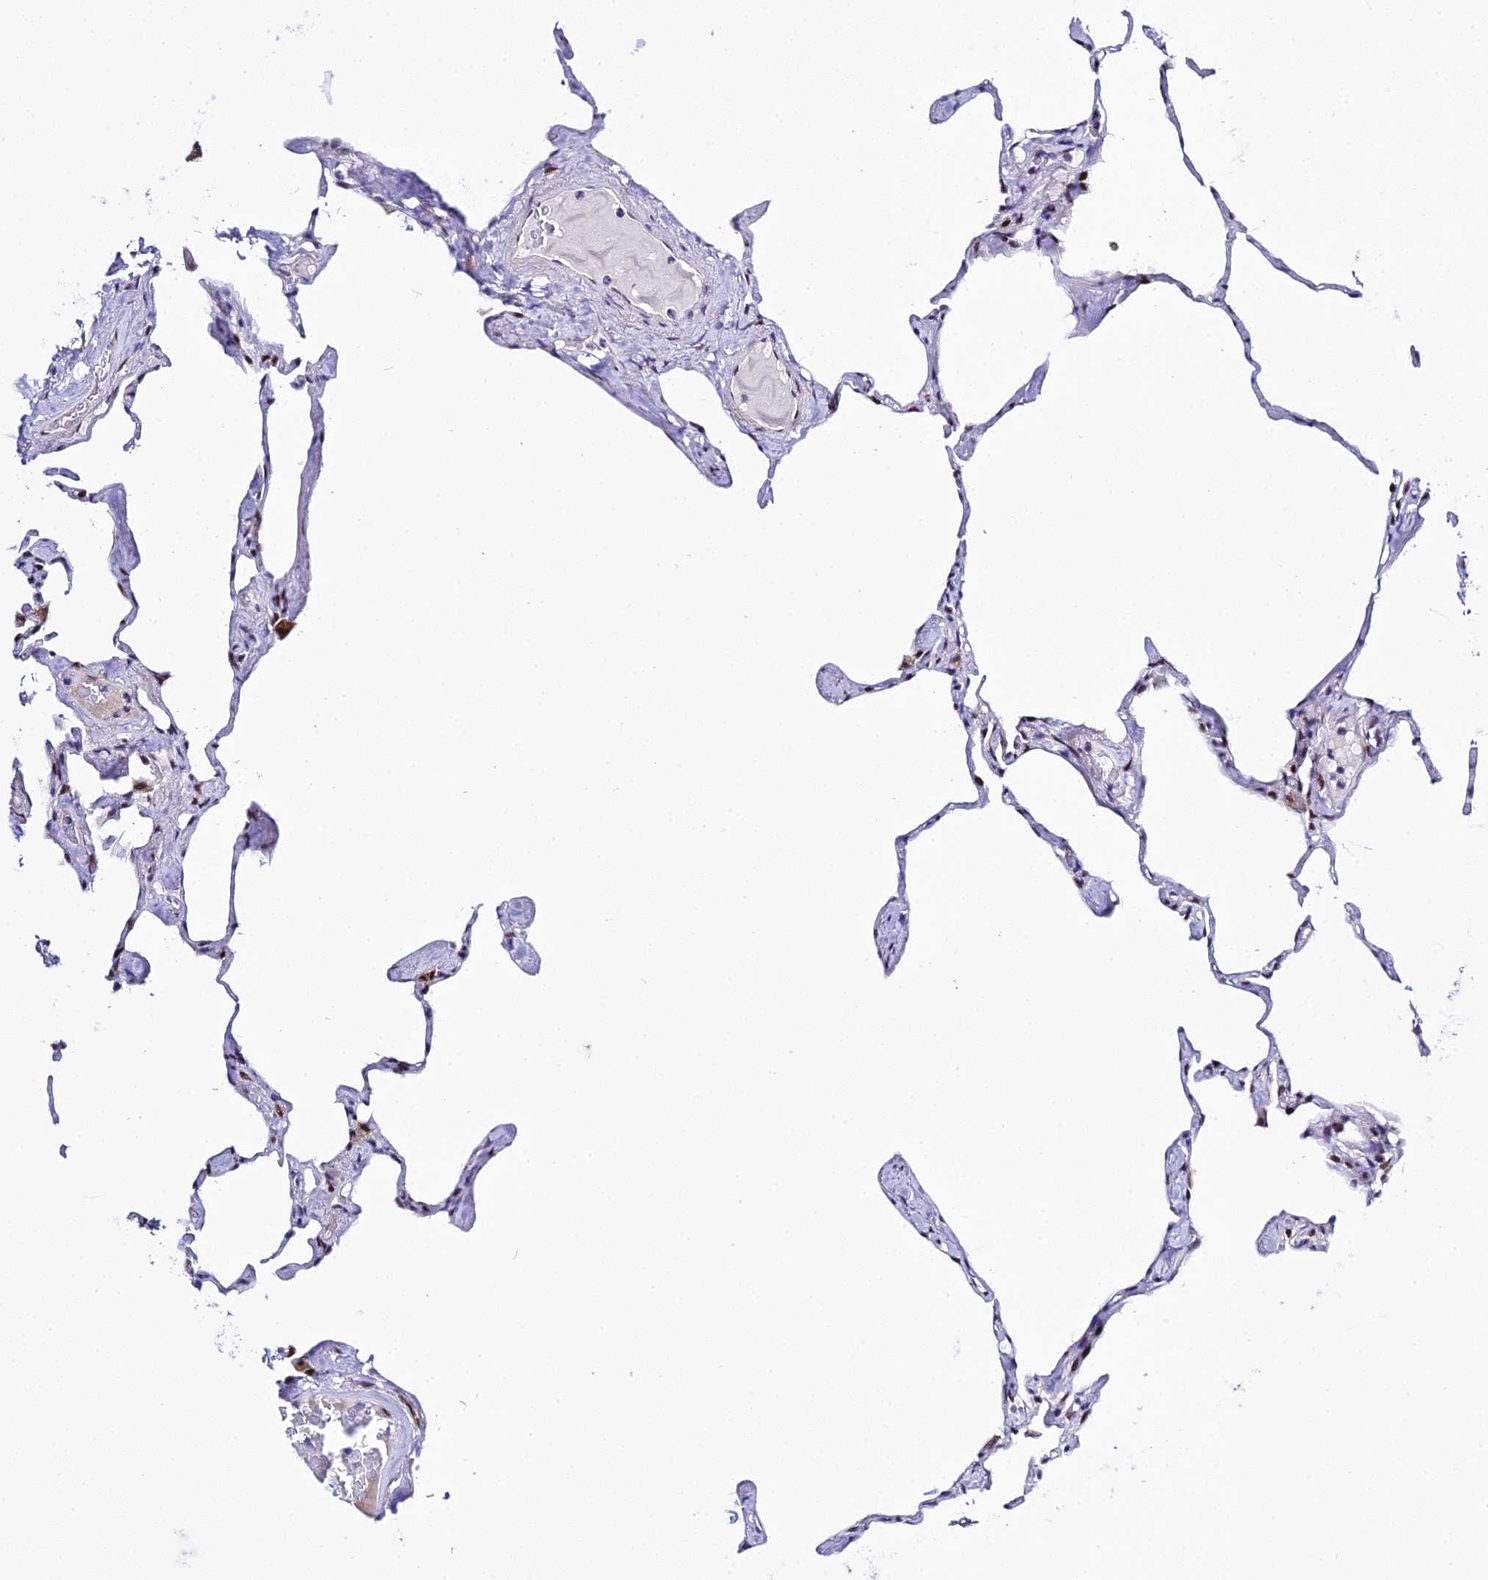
{"staining": {"intensity": "moderate", "quantity": "<25%", "location": "nuclear"}, "tissue": "lung", "cell_type": "Alveolar cells", "image_type": "normal", "snomed": [{"axis": "morphology", "description": "Normal tissue, NOS"}, {"axis": "topography", "description": "Lung"}], "caption": "Moderate nuclear staining is identified in approximately <25% of alveolar cells in benign lung. (DAB (3,3'-diaminobenzidine) IHC with brightfield microscopy, high magnification).", "gene": "POFUT2", "patient": {"sex": "male", "age": 65}}